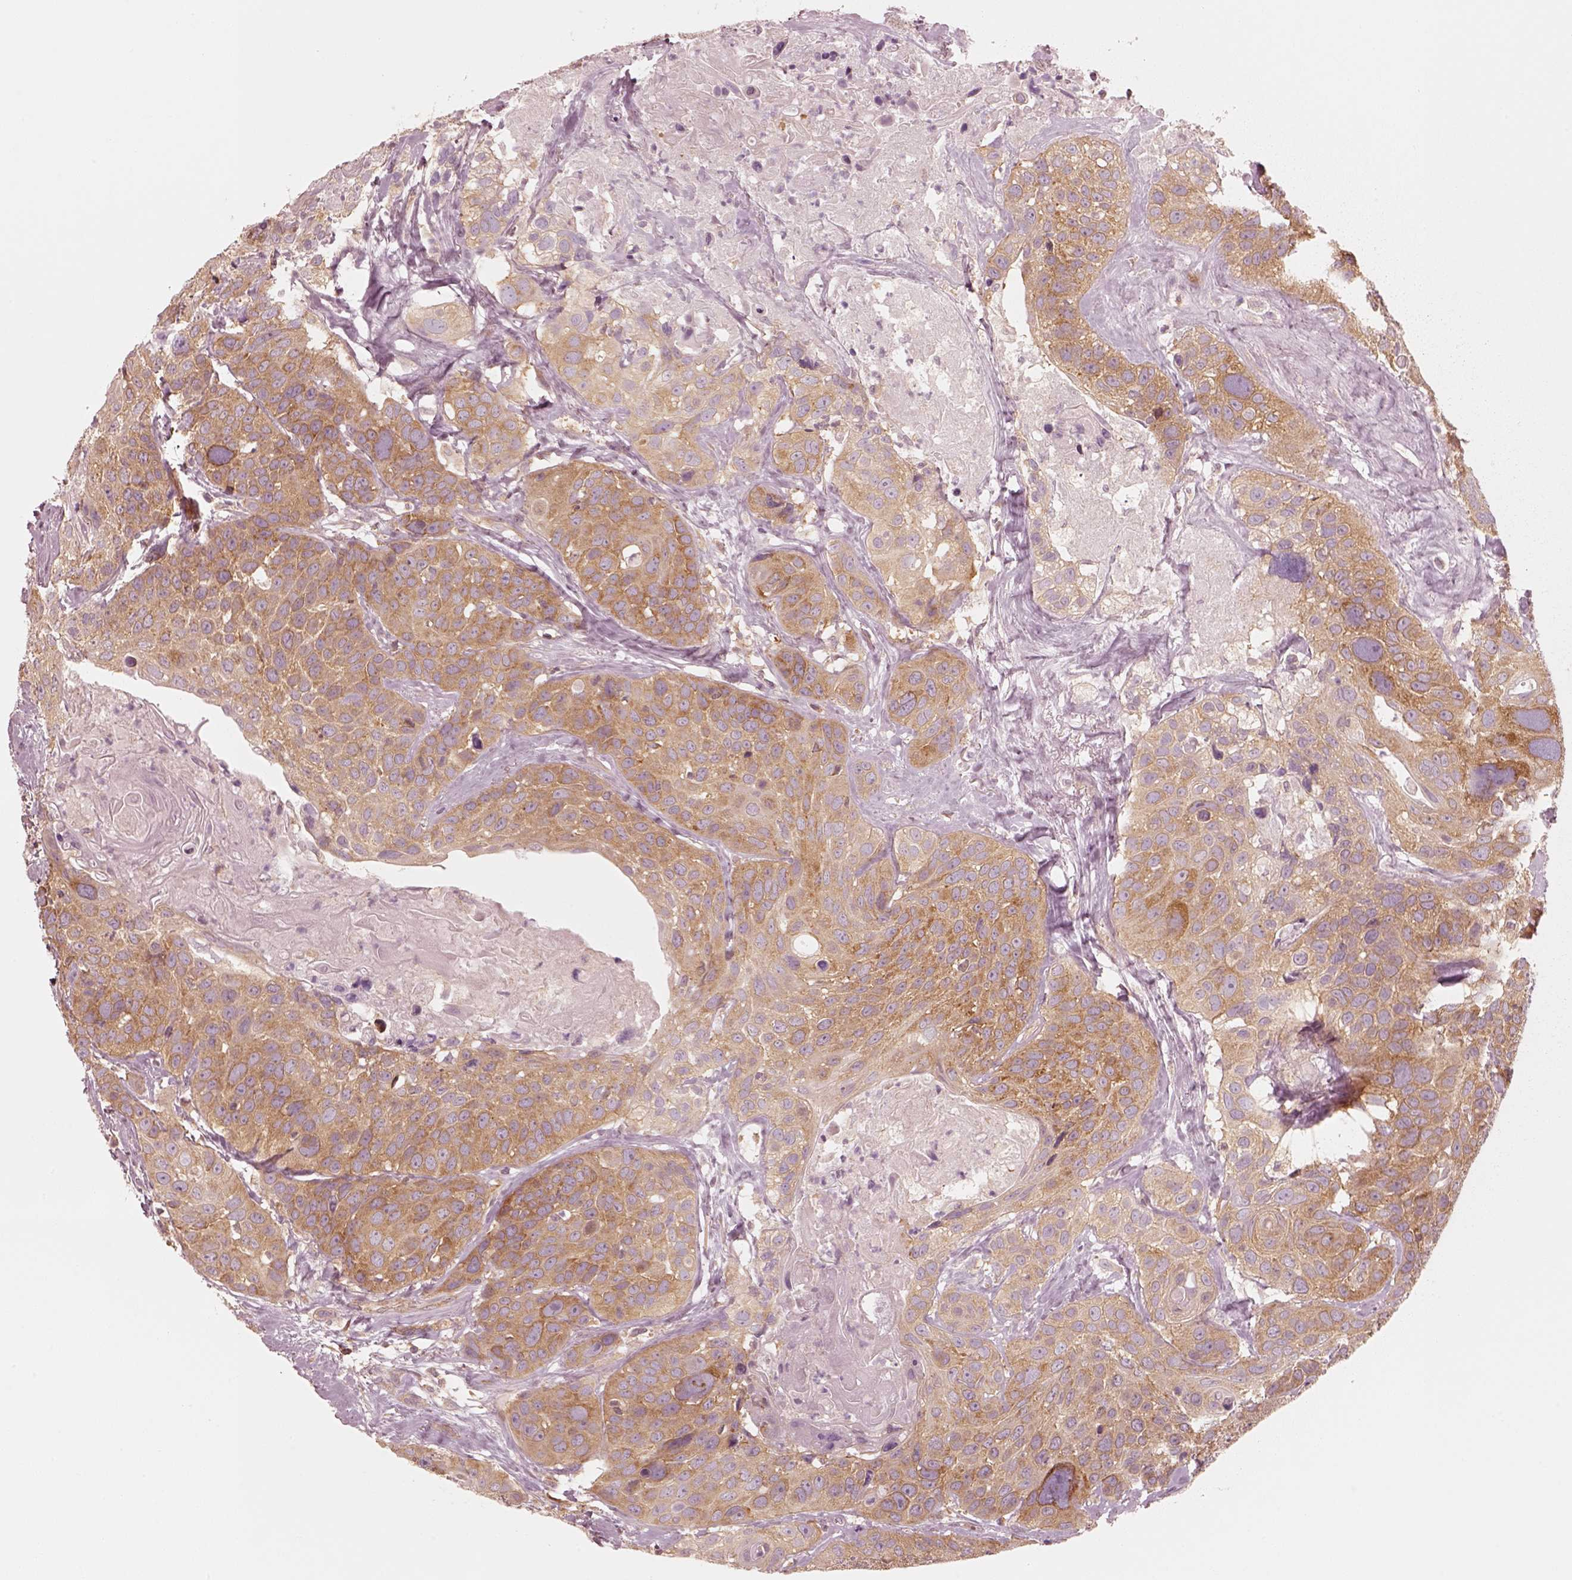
{"staining": {"intensity": "moderate", "quantity": ">75%", "location": "cytoplasmic/membranous"}, "tissue": "head and neck cancer", "cell_type": "Tumor cells", "image_type": "cancer", "snomed": [{"axis": "morphology", "description": "Squamous cell carcinoma, NOS"}, {"axis": "topography", "description": "Oral tissue"}, {"axis": "topography", "description": "Head-Neck"}], "caption": "Protein expression analysis of head and neck cancer (squamous cell carcinoma) exhibits moderate cytoplasmic/membranous positivity in approximately >75% of tumor cells. The protein of interest is stained brown, and the nuclei are stained in blue (DAB IHC with brightfield microscopy, high magnification).", "gene": "CNOT2", "patient": {"sex": "male", "age": 56}}